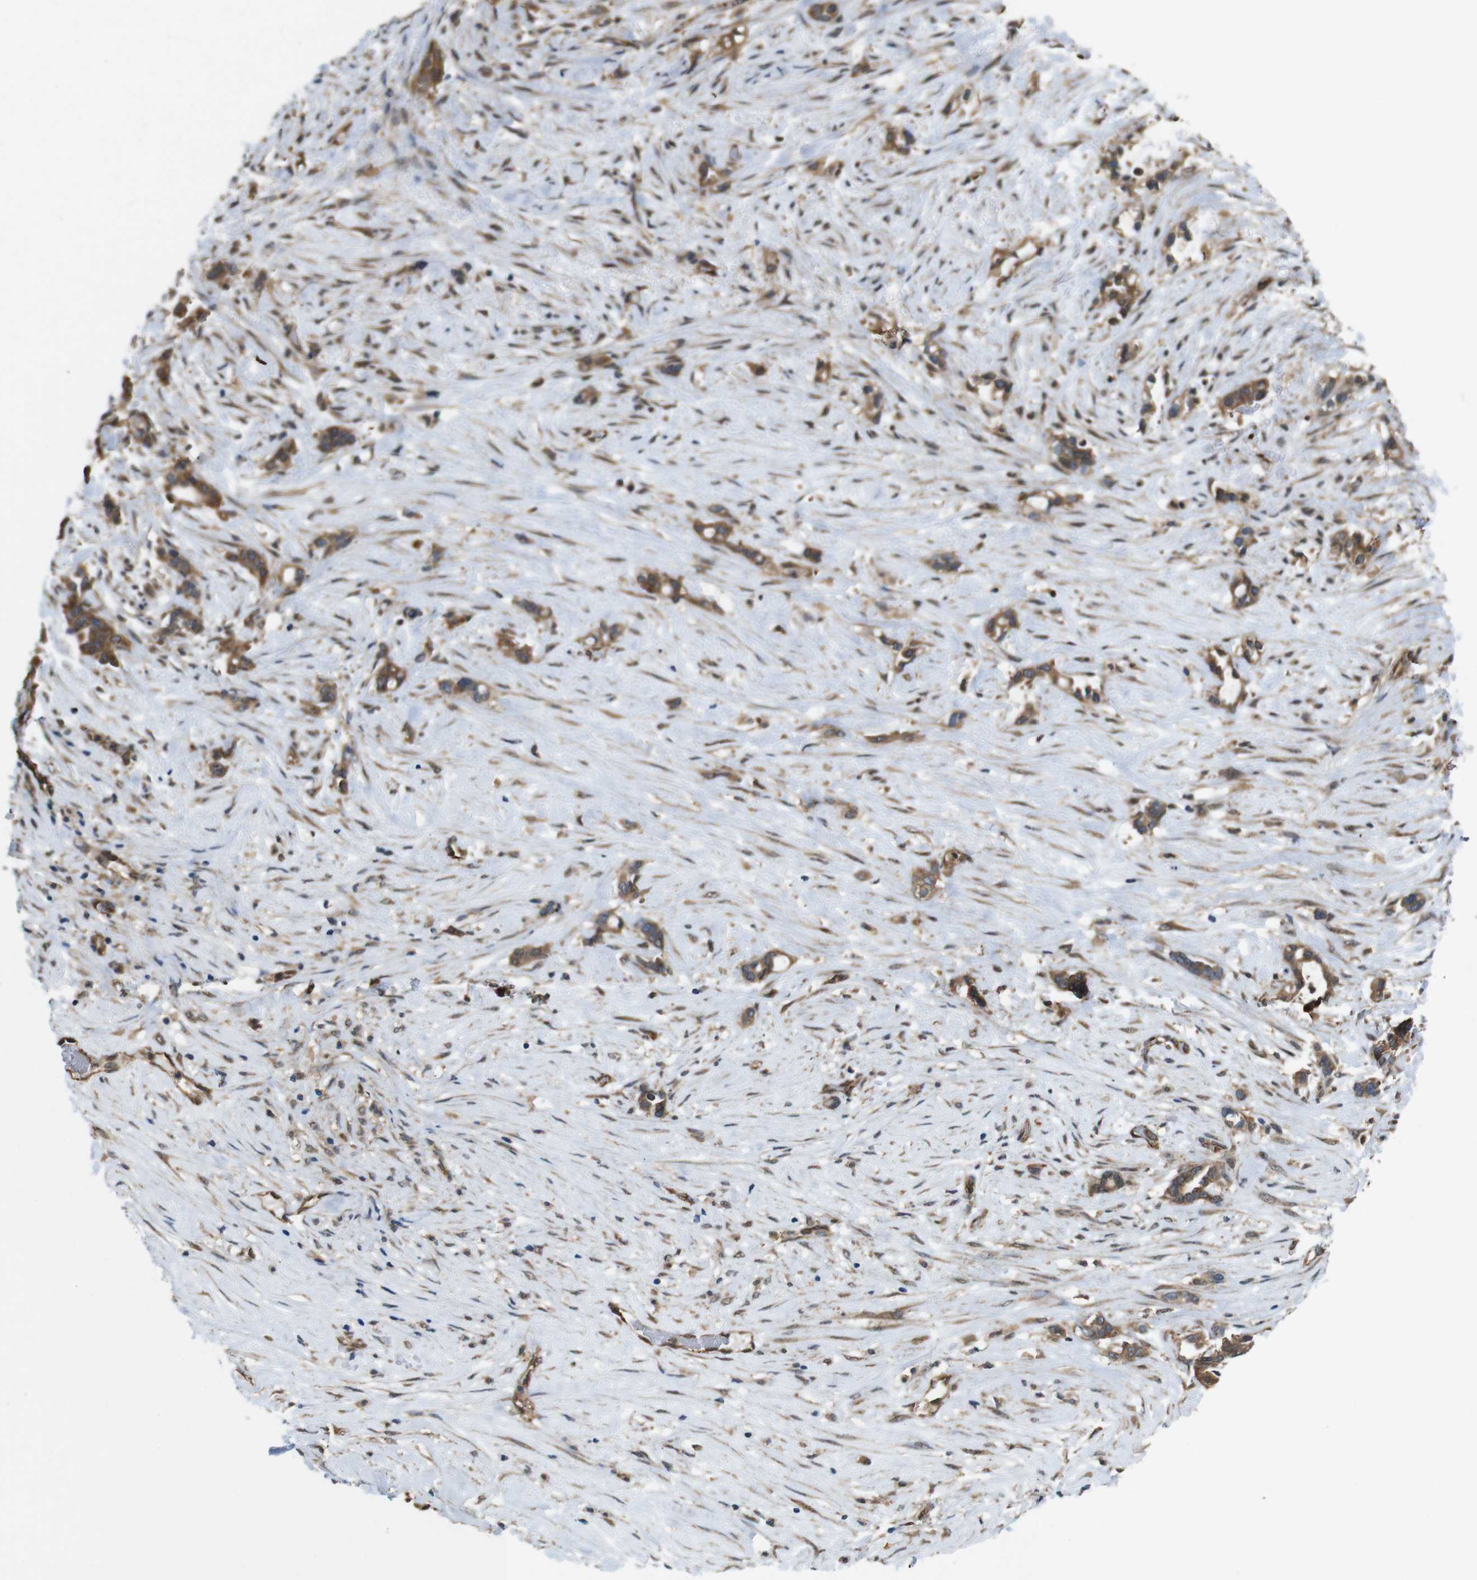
{"staining": {"intensity": "moderate", "quantity": ">75%", "location": "cytoplasmic/membranous"}, "tissue": "liver cancer", "cell_type": "Tumor cells", "image_type": "cancer", "snomed": [{"axis": "morphology", "description": "Cholangiocarcinoma"}, {"axis": "topography", "description": "Liver"}], "caption": "Human liver cancer (cholangiocarcinoma) stained with a brown dye displays moderate cytoplasmic/membranous positive positivity in about >75% of tumor cells.", "gene": "YWHAG", "patient": {"sex": "female", "age": 65}}